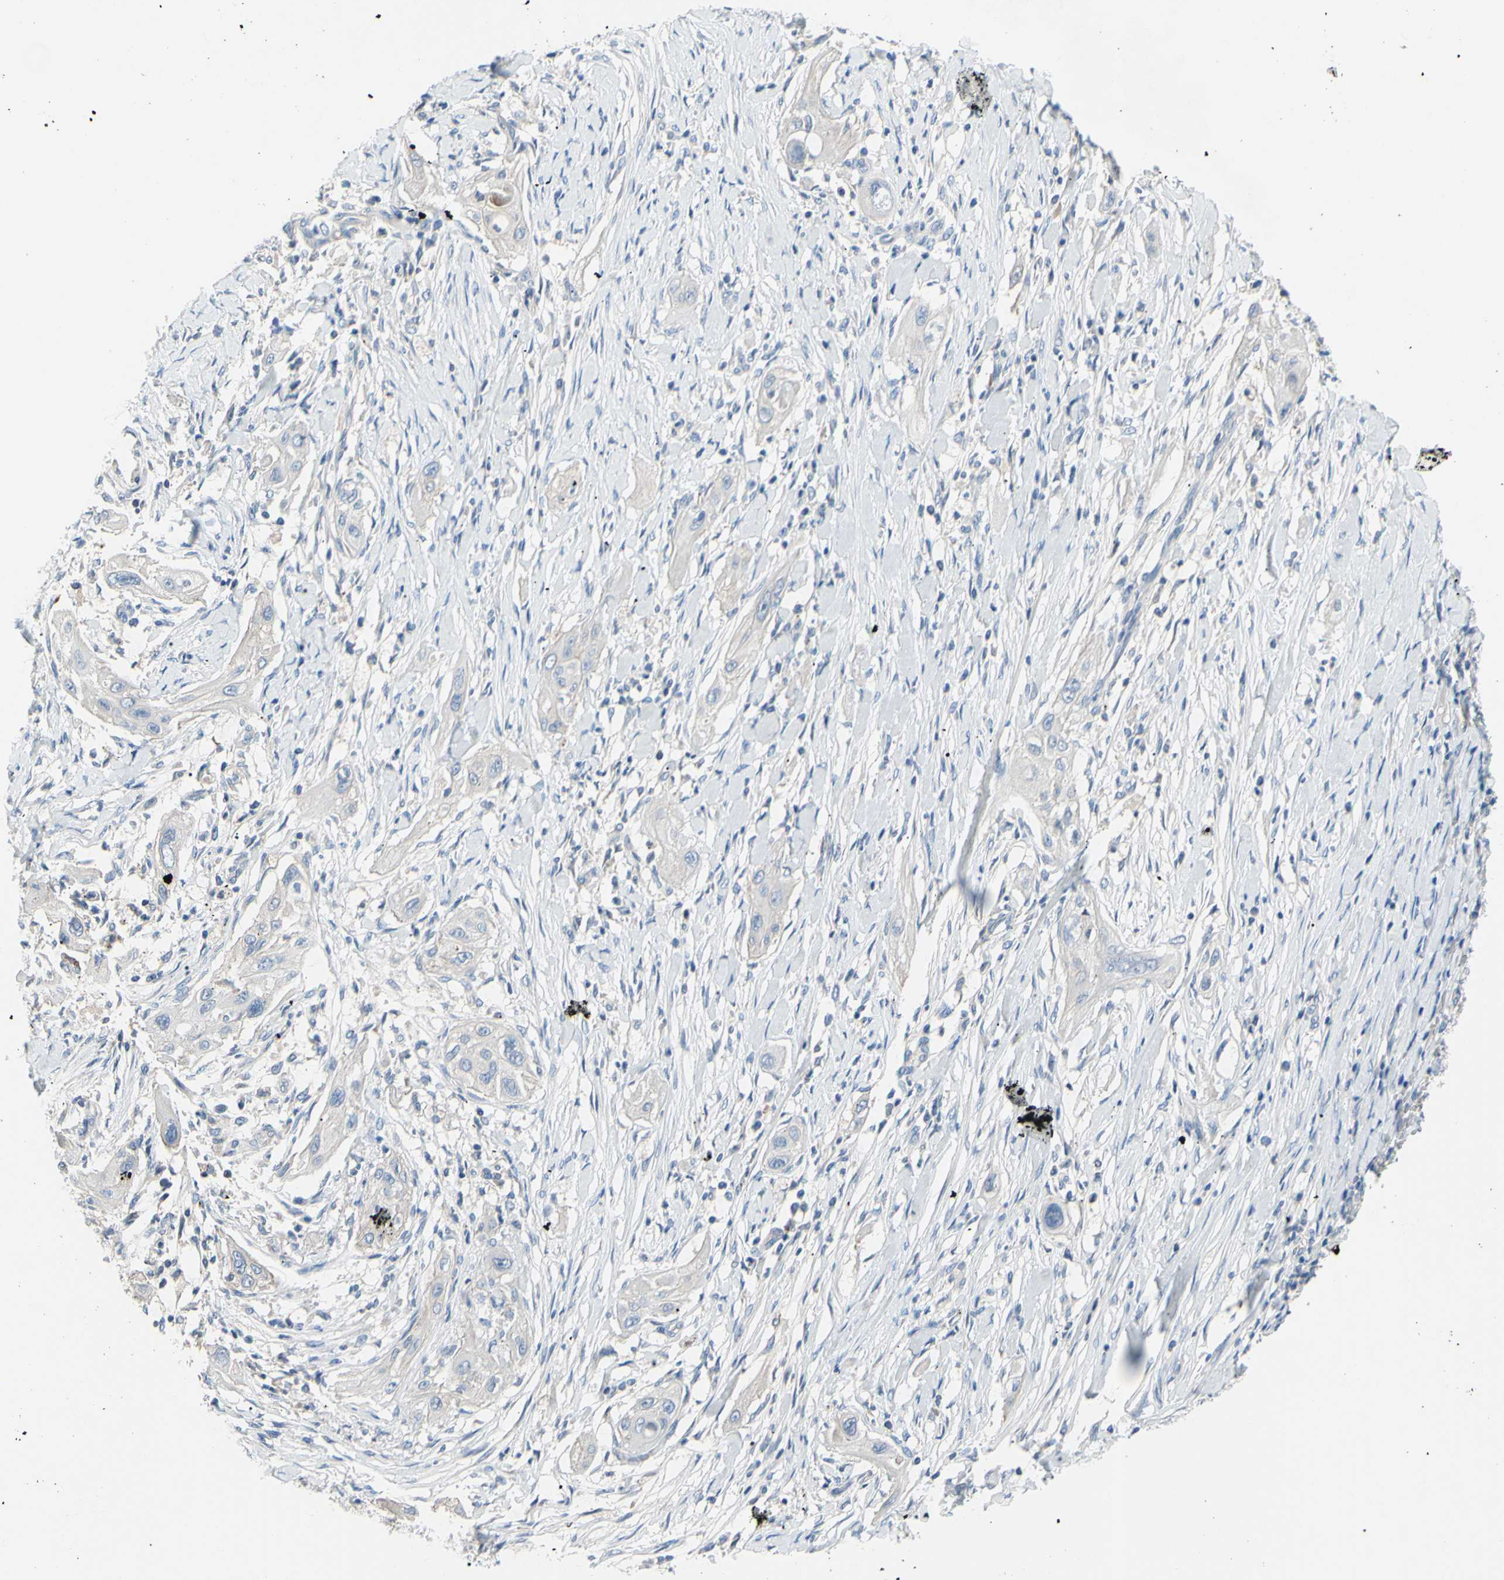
{"staining": {"intensity": "negative", "quantity": "none", "location": "none"}, "tissue": "lung cancer", "cell_type": "Tumor cells", "image_type": "cancer", "snomed": [{"axis": "morphology", "description": "Squamous cell carcinoma, NOS"}, {"axis": "topography", "description": "Lung"}], "caption": "The immunohistochemistry (IHC) micrograph has no significant positivity in tumor cells of squamous cell carcinoma (lung) tissue. (DAB immunohistochemistry (IHC), high magnification).", "gene": "TMEM59L", "patient": {"sex": "female", "age": 47}}